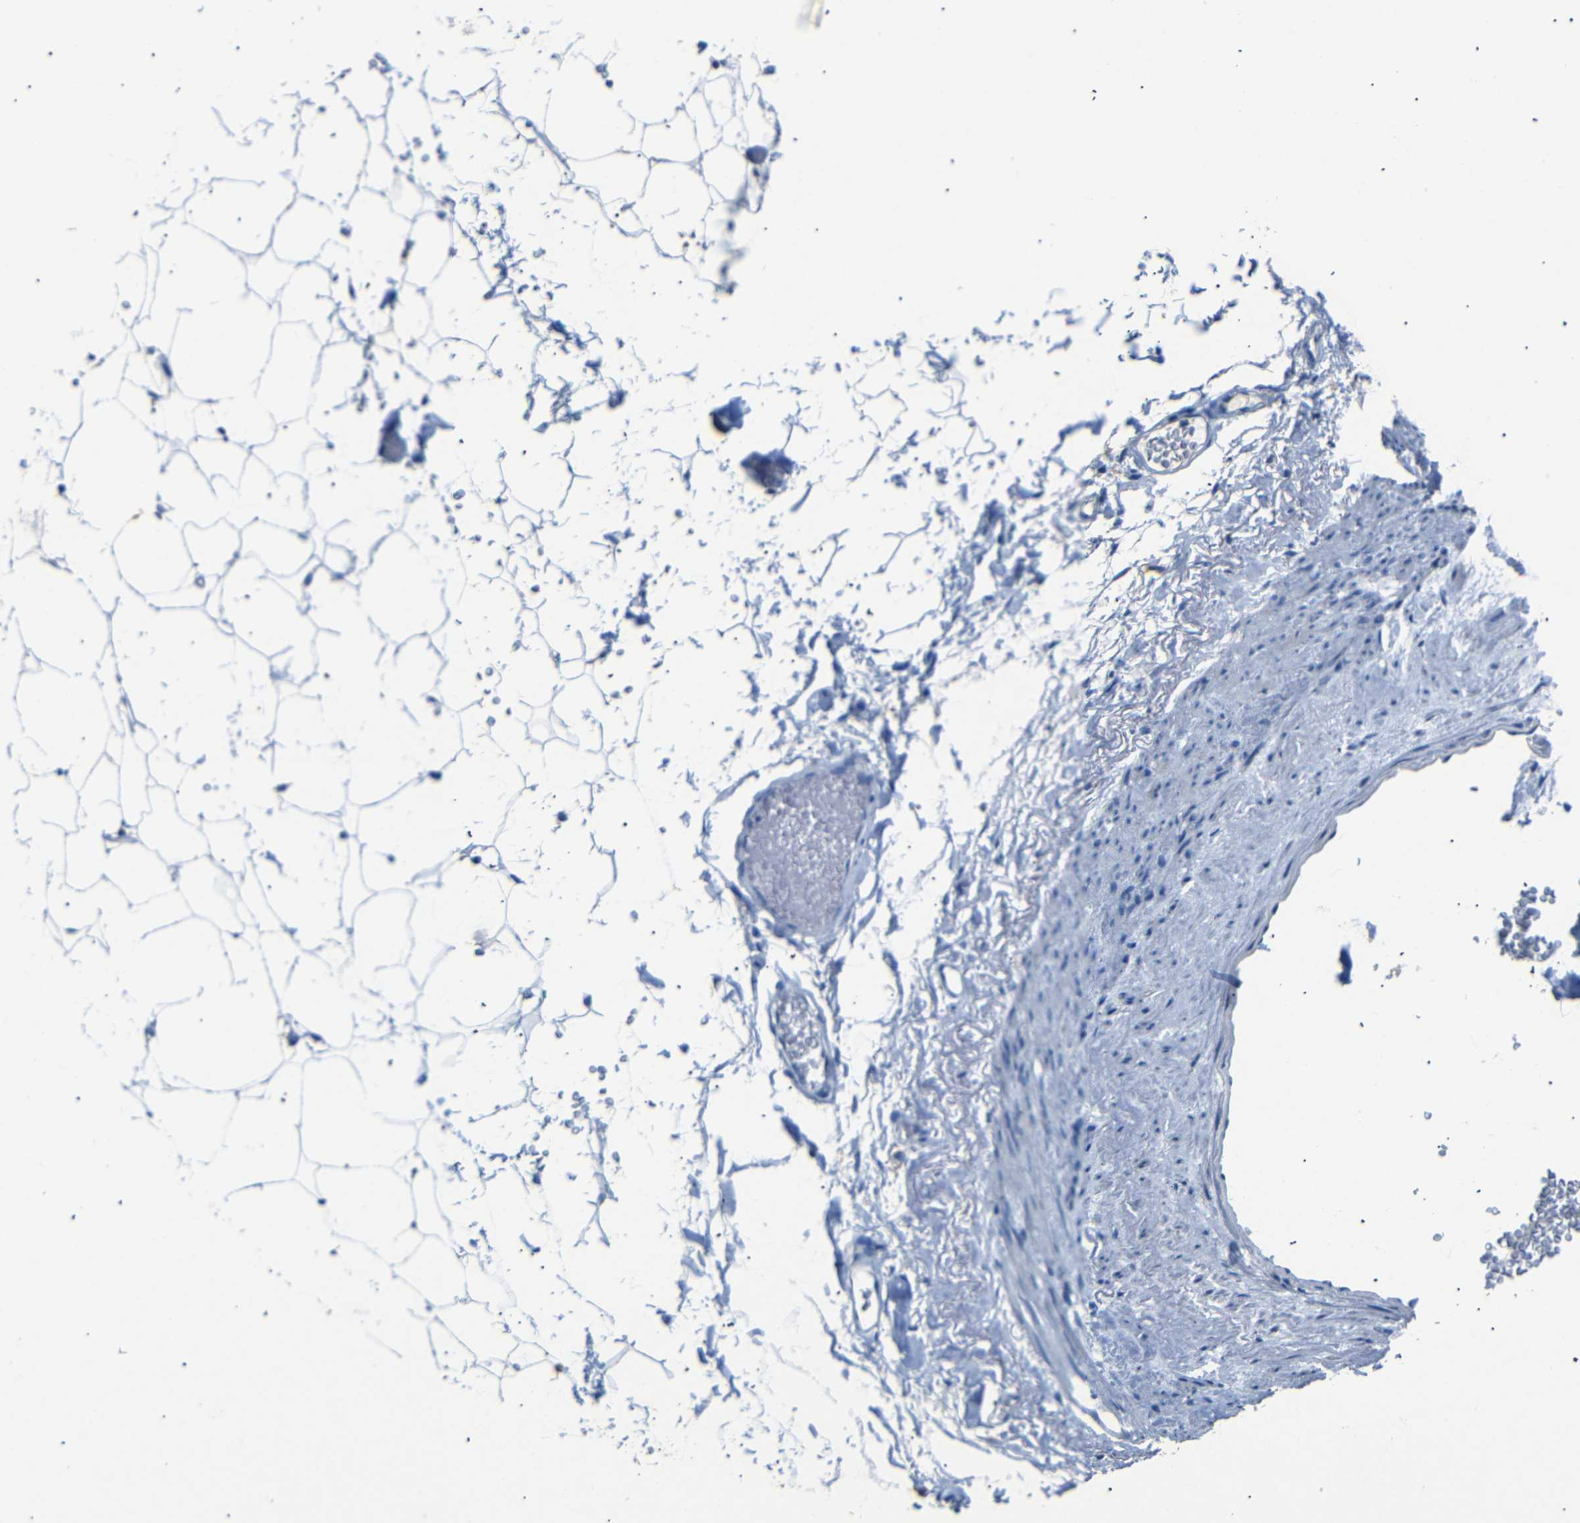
{"staining": {"intensity": "negative", "quantity": "none", "location": "none"}, "tissue": "adipose tissue", "cell_type": "Adipocytes", "image_type": "normal", "snomed": [{"axis": "morphology", "description": "Normal tissue, NOS"}, {"axis": "topography", "description": "Breast"}, {"axis": "topography", "description": "Soft tissue"}], "caption": "This histopathology image is of normal adipose tissue stained with immunohistochemistry (IHC) to label a protein in brown with the nuclei are counter-stained blue. There is no expression in adipocytes. (DAB (3,3'-diaminobenzidine) immunohistochemistry (IHC), high magnification).", "gene": "INCENP", "patient": {"sex": "female", "age": 75}}